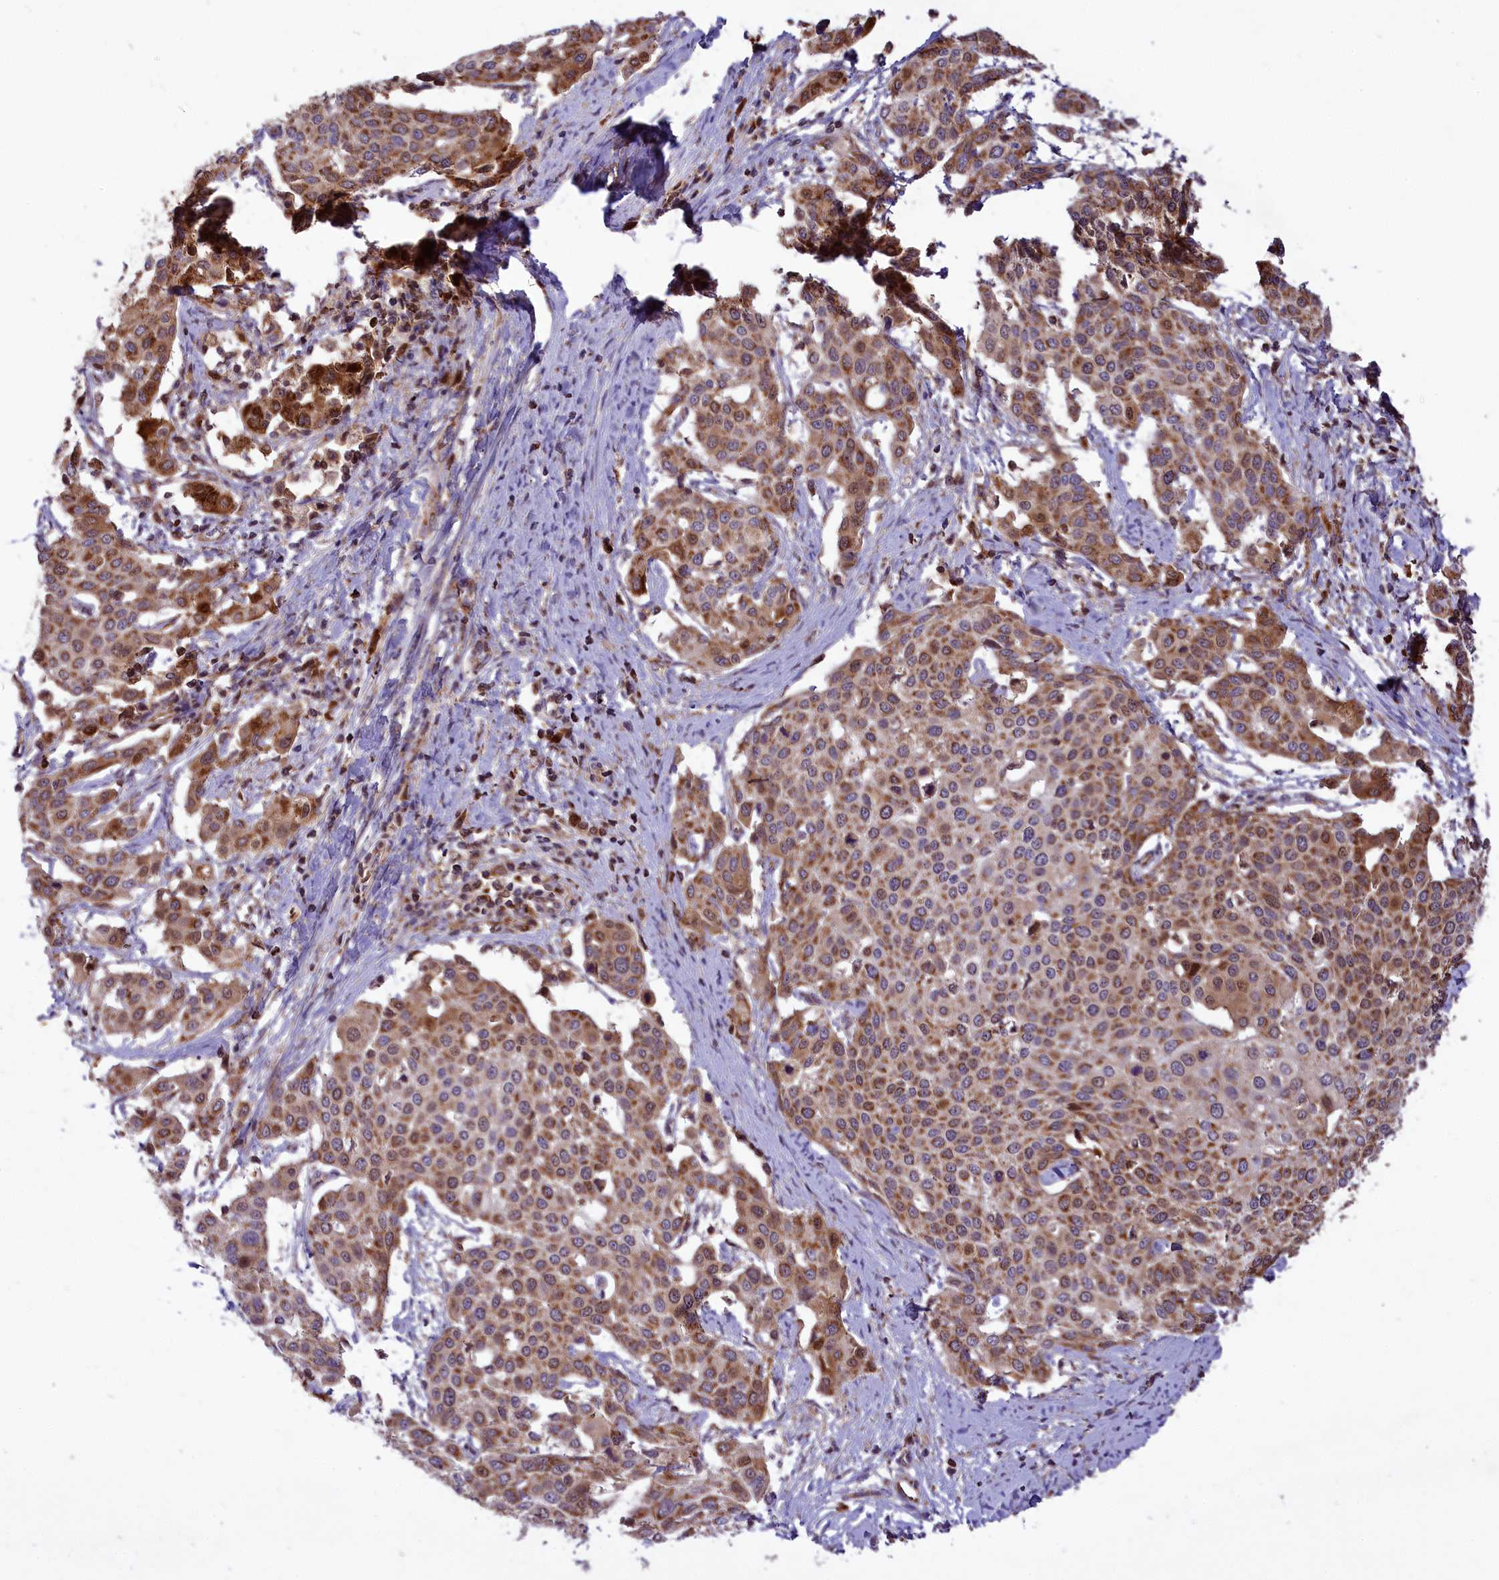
{"staining": {"intensity": "moderate", "quantity": ">75%", "location": "cytoplasmic/membranous"}, "tissue": "cervical cancer", "cell_type": "Tumor cells", "image_type": "cancer", "snomed": [{"axis": "morphology", "description": "Squamous cell carcinoma, NOS"}, {"axis": "topography", "description": "Cervix"}], "caption": "Immunohistochemical staining of human cervical cancer shows medium levels of moderate cytoplasmic/membranous protein expression in approximately >75% of tumor cells.", "gene": "COX17", "patient": {"sex": "female", "age": 44}}